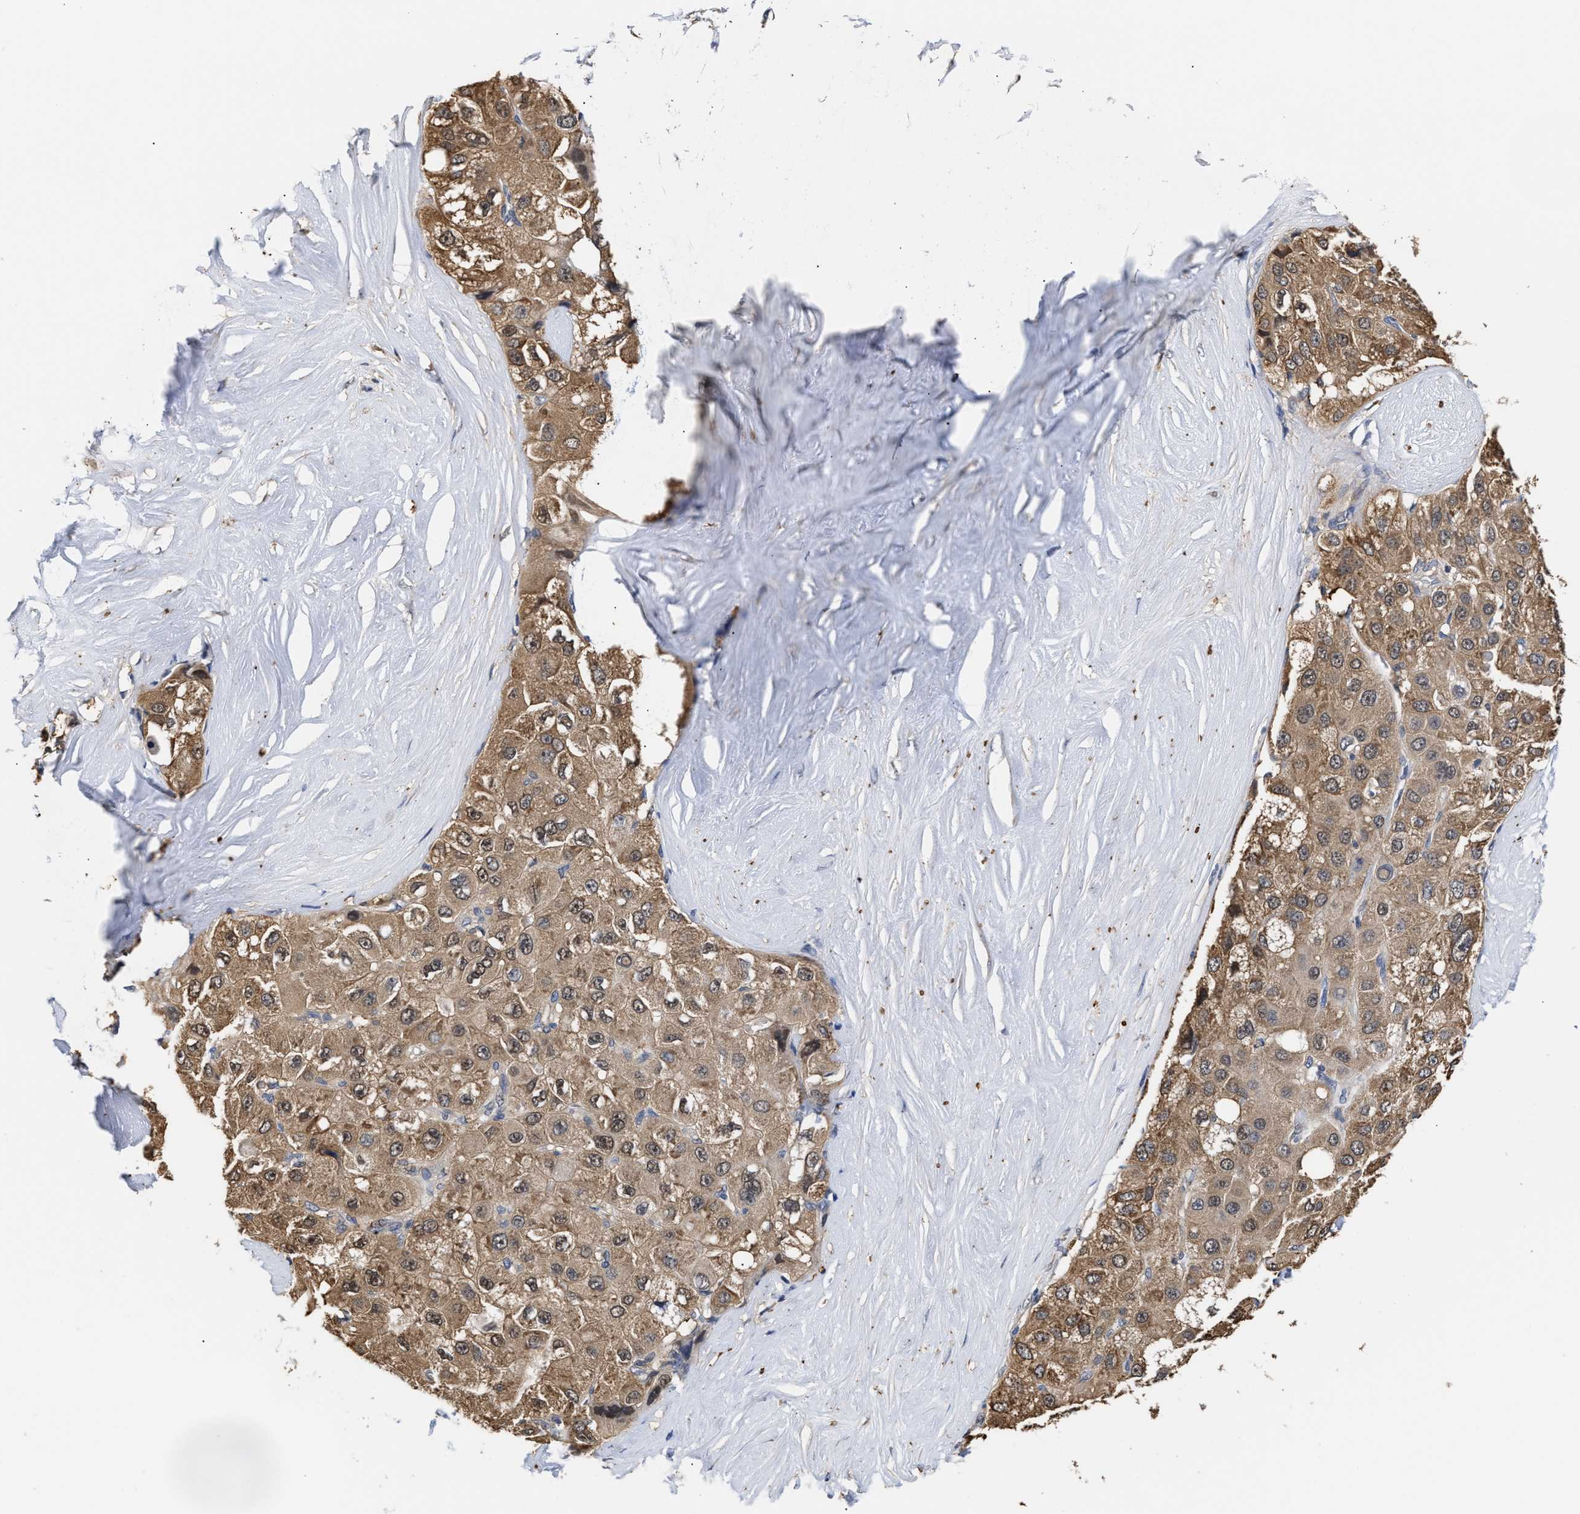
{"staining": {"intensity": "moderate", "quantity": ">75%", "location": "cytoplasmic/membranous,nuclear"}, "tissue": "liver cancer", "cell_type": "Tumor cells", "image_type": "cancer", "snomed": [{"axis": "morphology", "description": "Carcinoma, Hepatocellular, NOS"}, {"axis": "topography", "description": "Liver"}], "caption": "A histopathology image of human hepatocellular carcinoma (liver) stained for a protein reveals moderate cytoplasmic/membranous and nuclear brown staining in tumor cells.", "gene": "KLHDC1", "patient": {"sex": "male", "age": 80}}